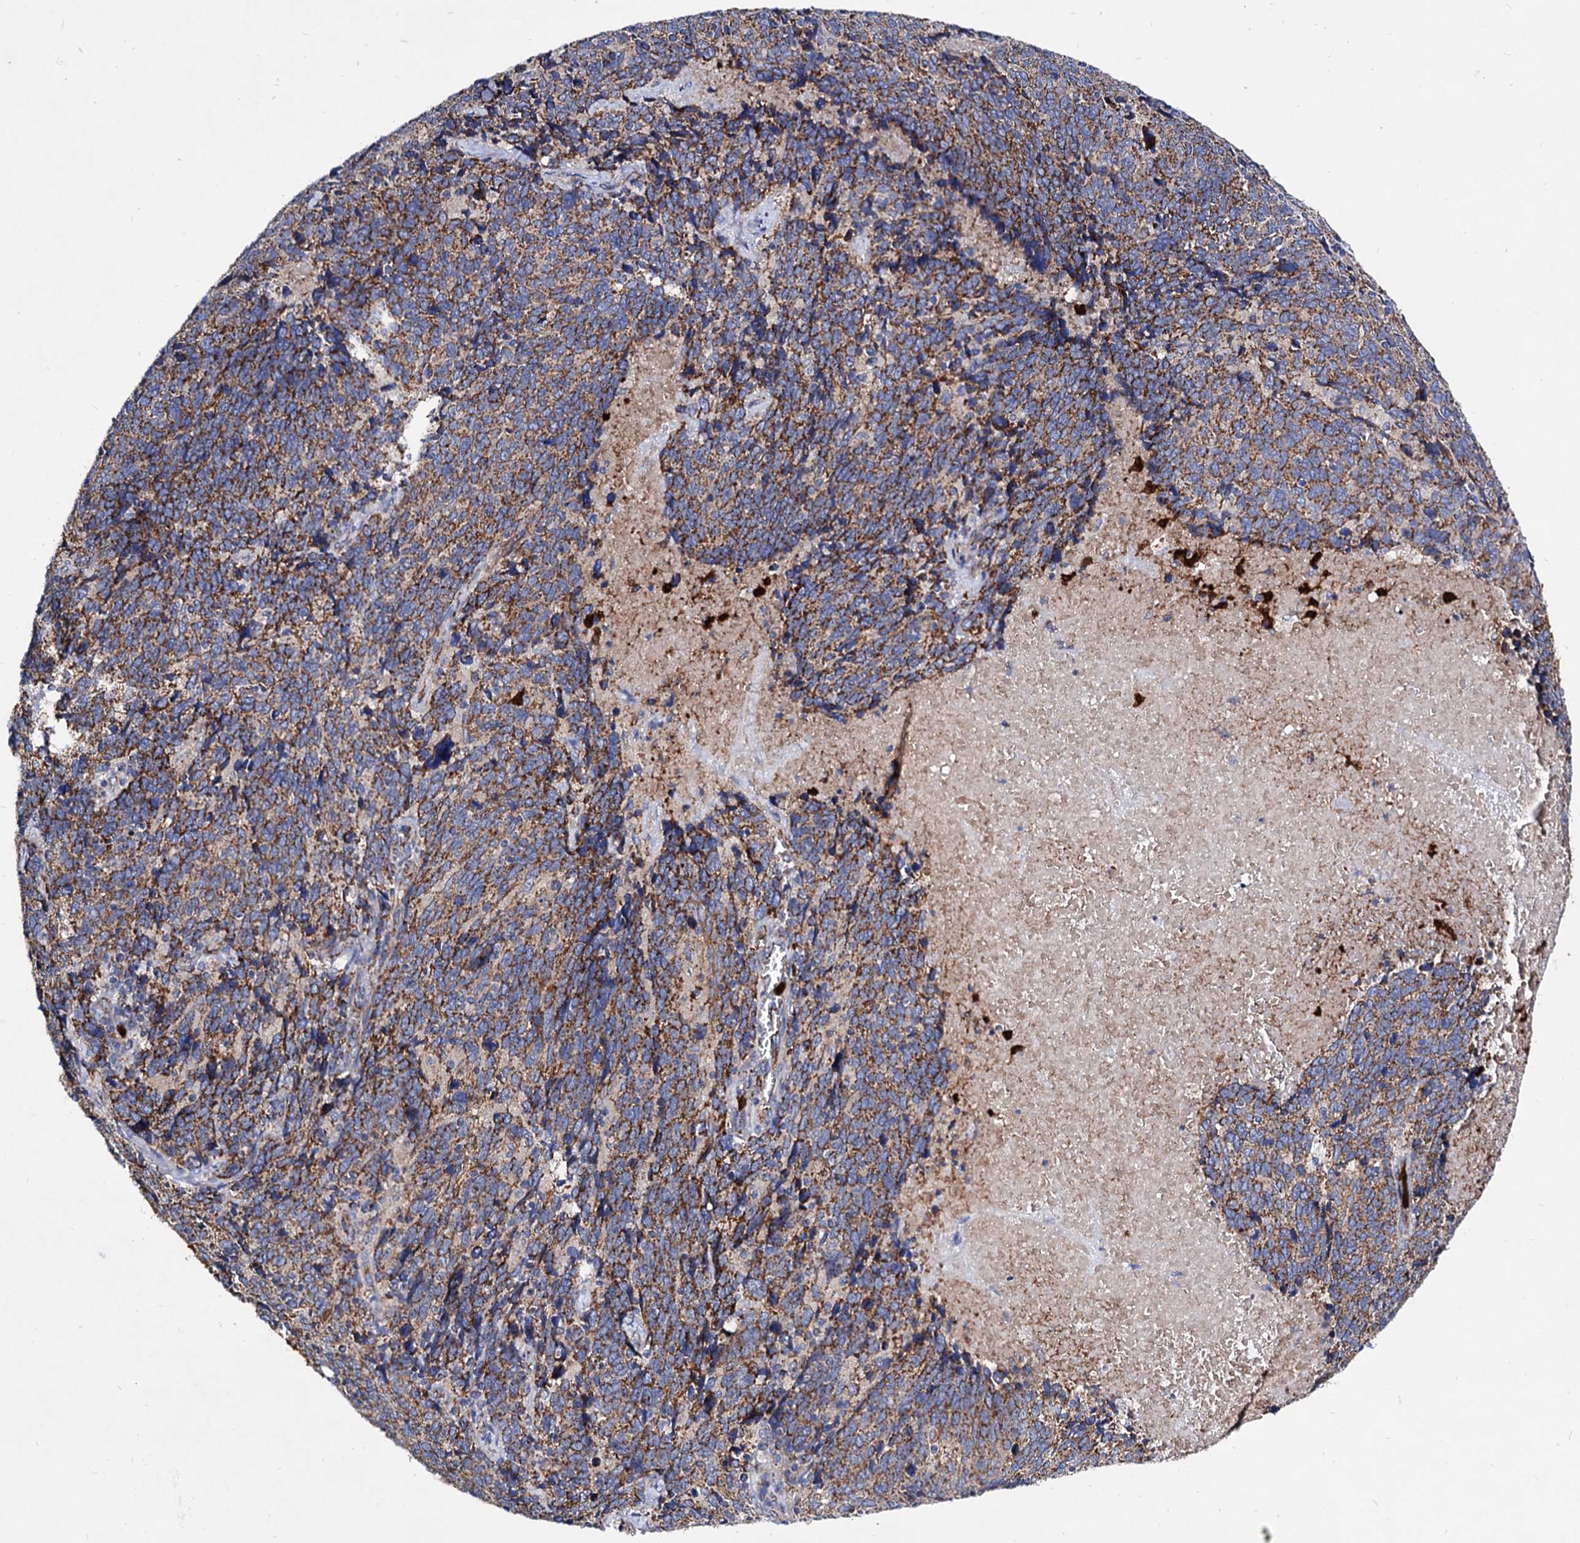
{"staining": {"intensity": "moderate", "quantity": ">75%", "location": "cytoplasmic/membranous"}, "tissue": "cervical cancer", "cell_type": "Tumor cells", "image_type": "cancer", "snomed": [{"axis": "morphology", "description": "Squamous cell carcinoma, NOS"}, {"axis": "topography", "description": "Cervix"}], "caption": "A micrograph of human cervical cancer (squamous cell carcinoma) stained for a protein reveals moderate cytoplasmic/membranous brown staining in tumor cells. (DAB (3,3'-diaminobenzidine) IHC, brown staining for protein, blue staining for nuclei).", "gene": "ACAD9", "patient": {"sex": "female", "age": 41}}